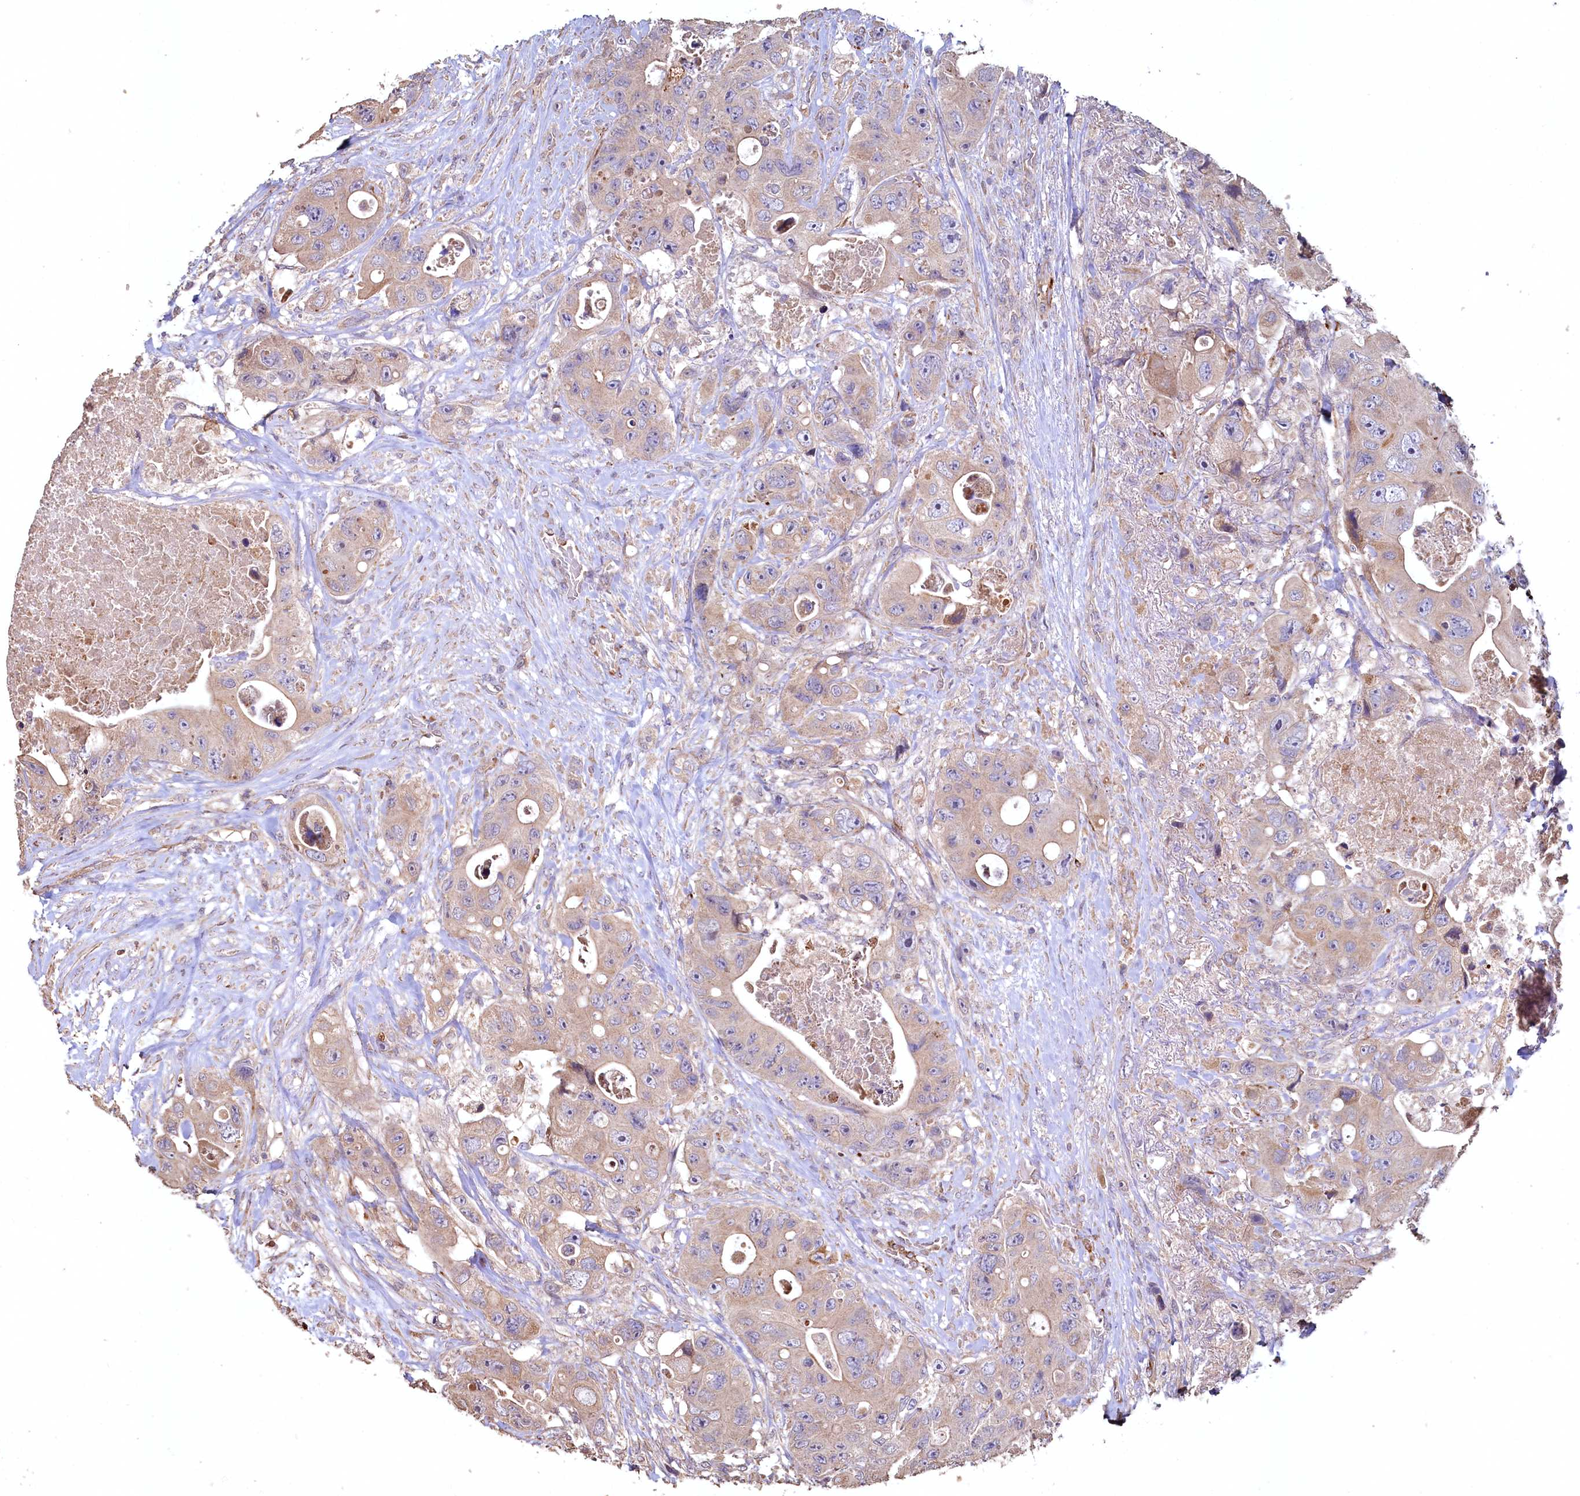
{"staining": {"intensity": "weak", "quantity": "25%-75%", "location": "cytoplasmic/membranous"}, "tissue": "colorectal cancer", "cell_type": "Tumor cells", "image_type": "cancer", "snomed": [{"axis": "morphology", "description": "Adenocarcinoma, NOS"}, {"axis": "topography", "description": "Colon"}], "caption": "Immunohistochemistry micrograph of neoplastic tissue: adenocarcinoma (colorectal) stained using IHC demonstrates low levels of weak protein expression localized specifically in the cytoplasmic/membranous of tumor cells, appearing as a cytoplasmic/membranous brown color.", "gene": "FUNDC1", "patient": {"sex": "female", "age": 46}}